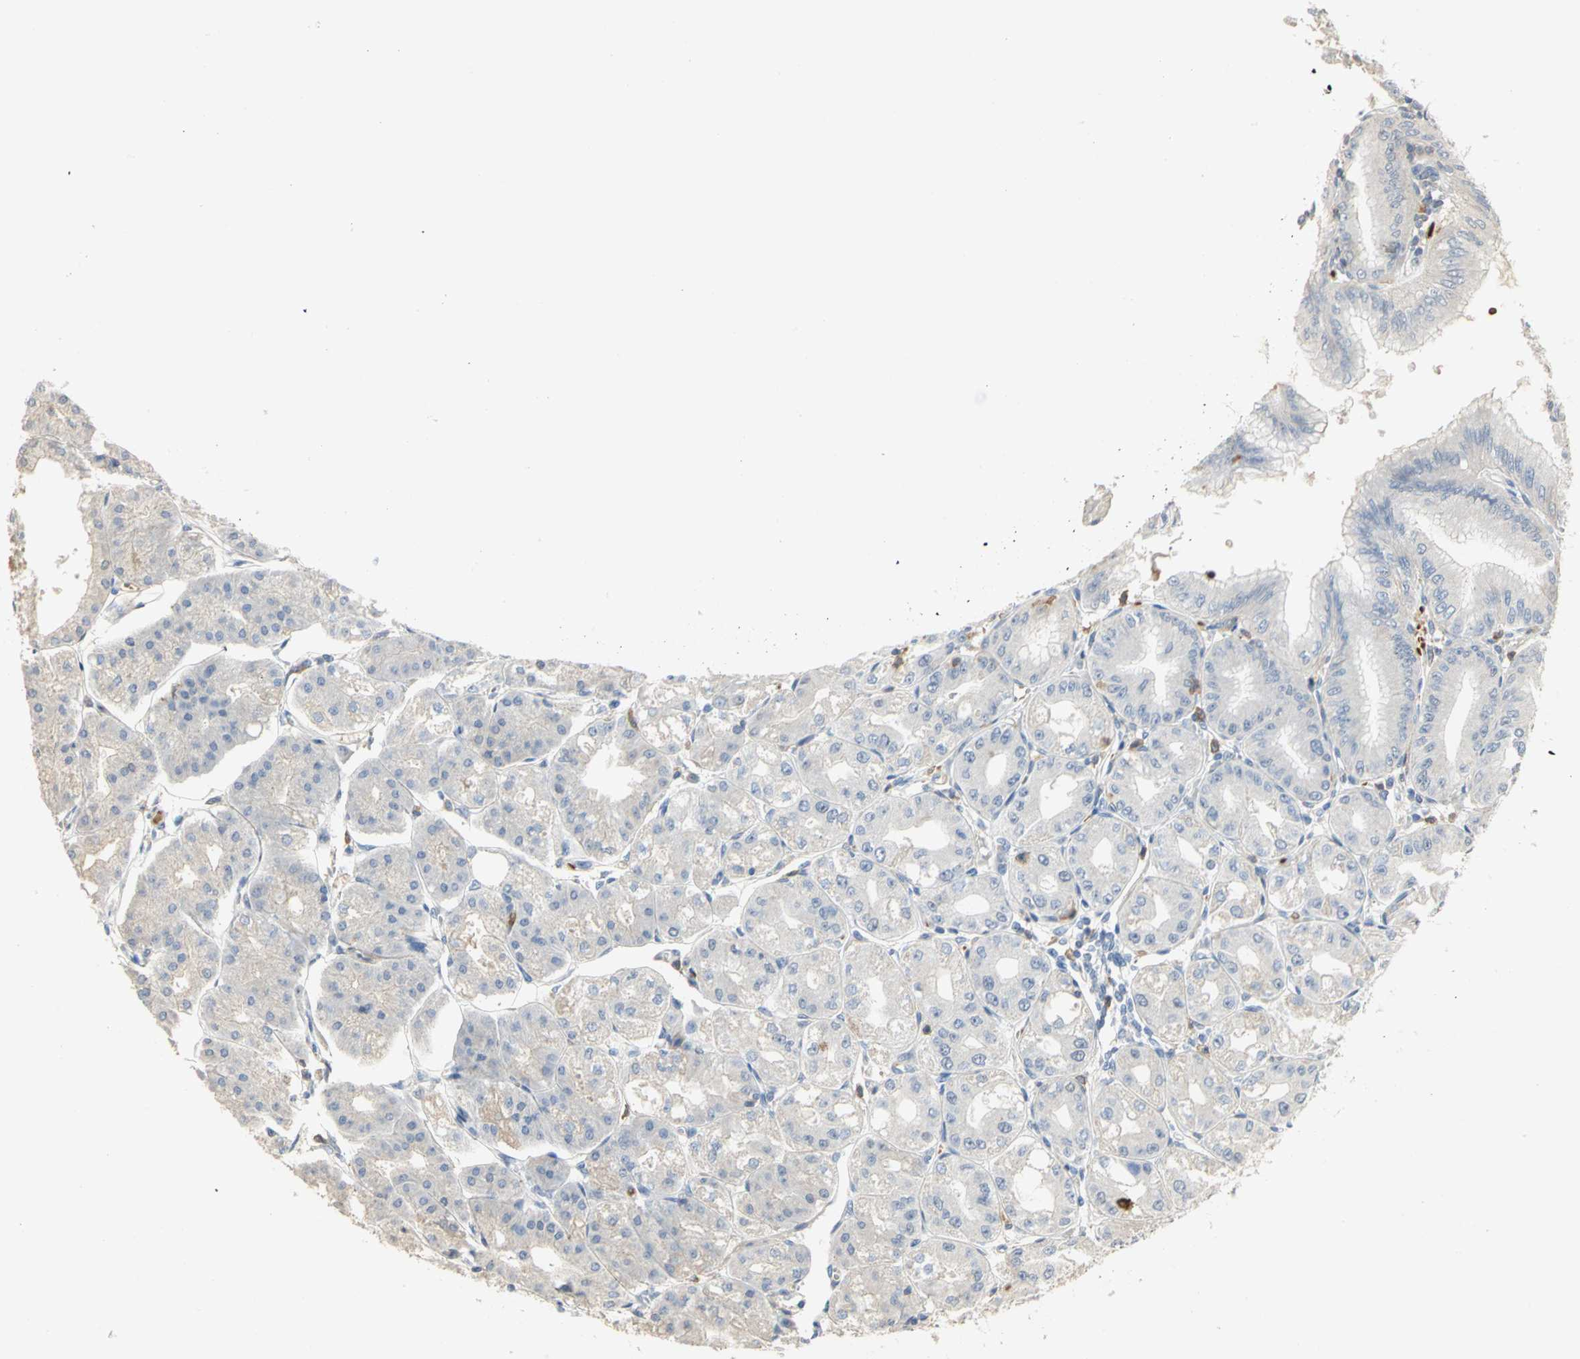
{"staining": {"intensity": "negative", "quantity": "none", "location": "none"}, "tissue": "stomach", "cell_type": "Glandular cells", "image_type": "normal", "snomed": [{"axis": "morphology", "description": "Normal tissue, NOS"}, {"axis": "topography", "description": "Stomach, lower"}], "caption": "High magnification brightfield microscopy of benign stomach stained with DAB (3,3'-diaminobenzidine) (brown) and counterstained with hematoxylin (blue): glandular cells show no significant staining. The staining is performed using DAB (3,3'-diaminobenzidine) brown chromogen with nuclei counter-stained in using hematoxylin.", "gene": "SKAP2", "patient": {"sex": "male", "age": 71}}